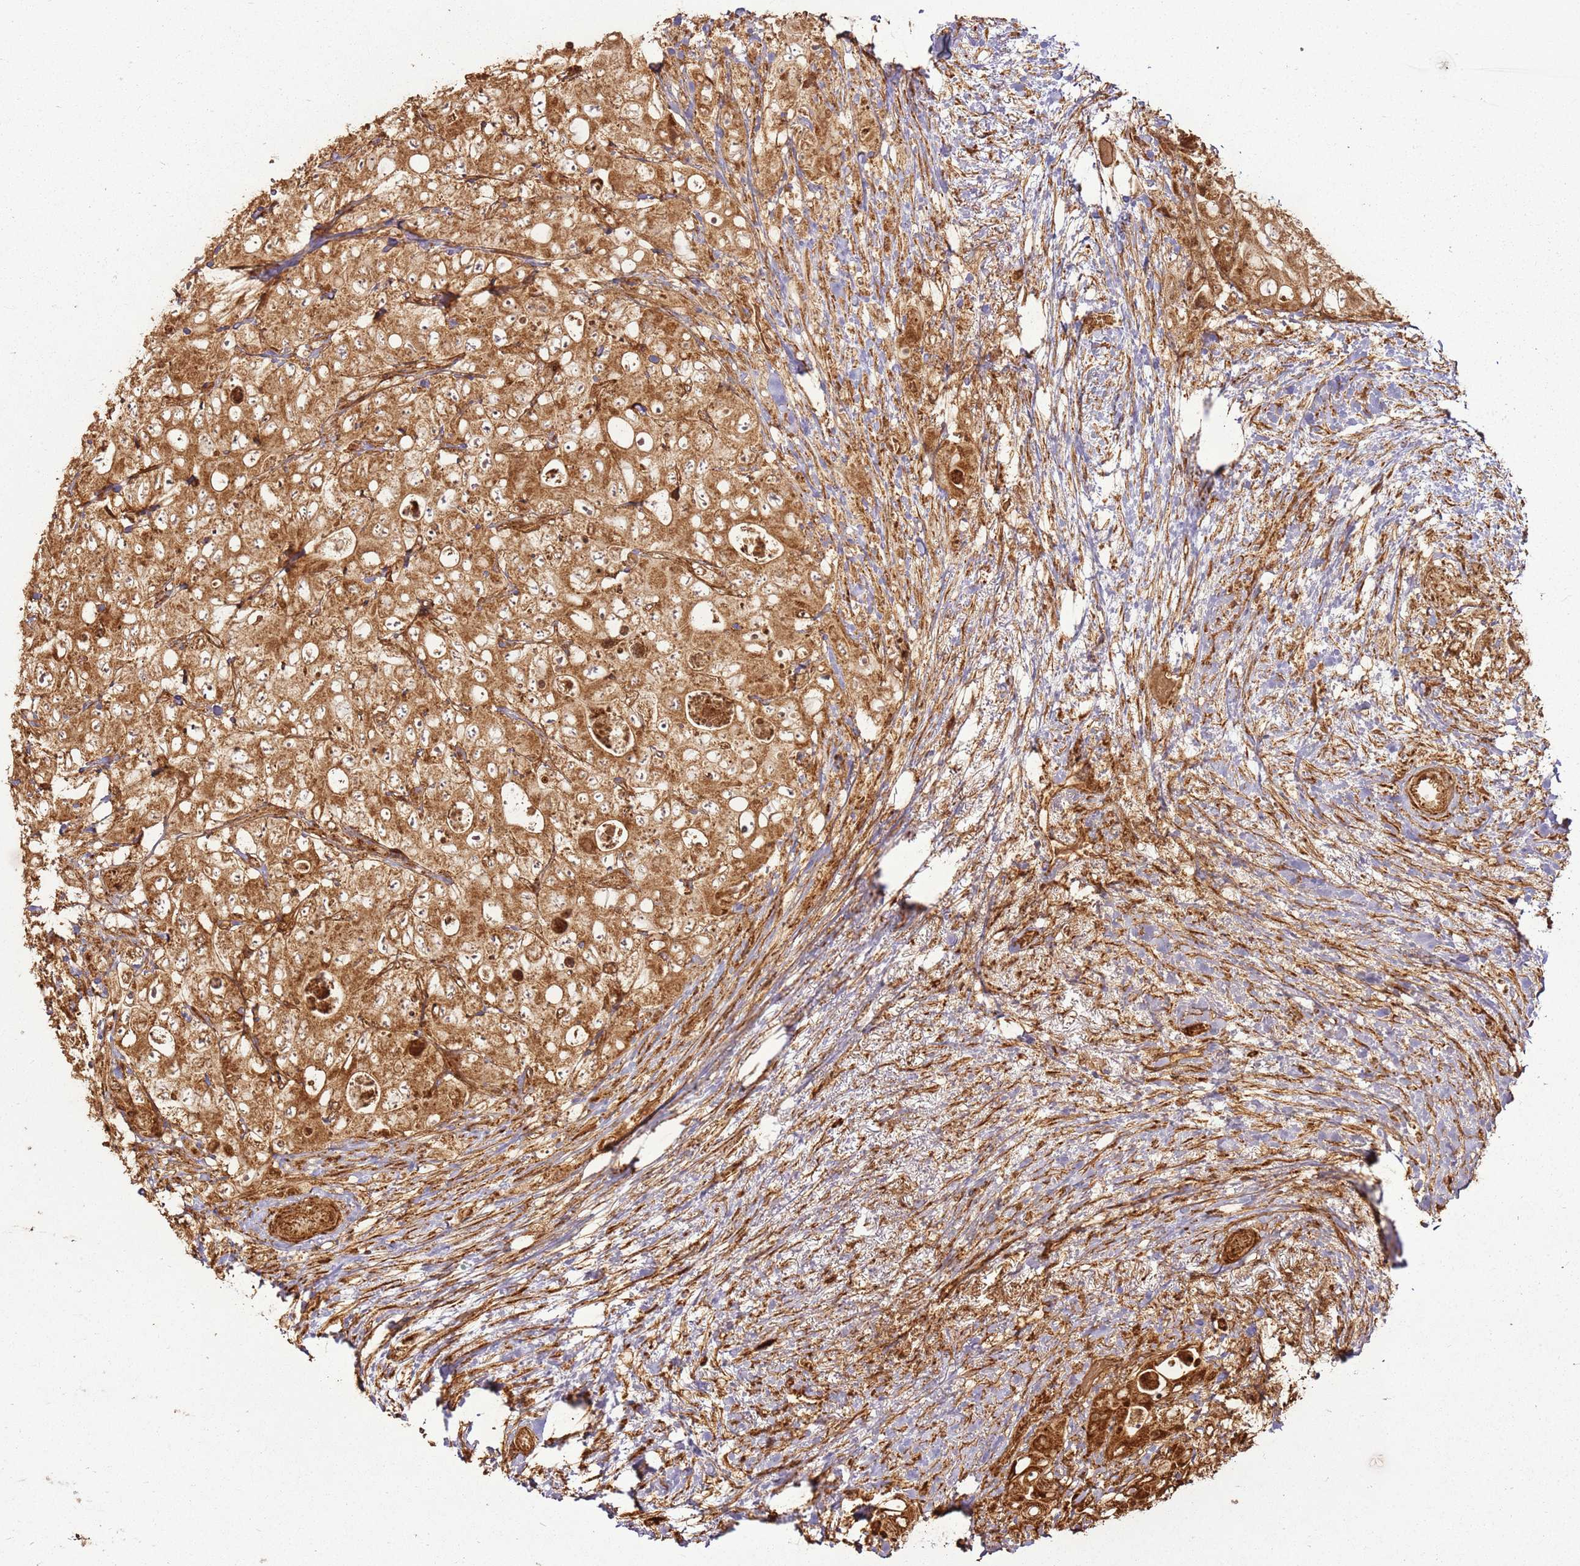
{"staining": {"intensity": "strong", "quantity": ">75%", "location": "cytoplasmic/membranous,nuclear"}, "tissue": "colorectal cancer", "cell_type": "Tumor cells", "image_type": "cancer", "snomed": [{"axis": "morphology", "description": "Adenocarcinoma, NOS"}, {"axis": "topography", "description": "Colon"}], "caption": "This image displays immunohistochemistry (IHC) staining of human colorectal cancer, with high strong cytoplasmic/membranous and nuclear positivity in about >75% of tumor cells.", "gene": "MRPS6", "patient": {"sex": "female", "age": 46}}